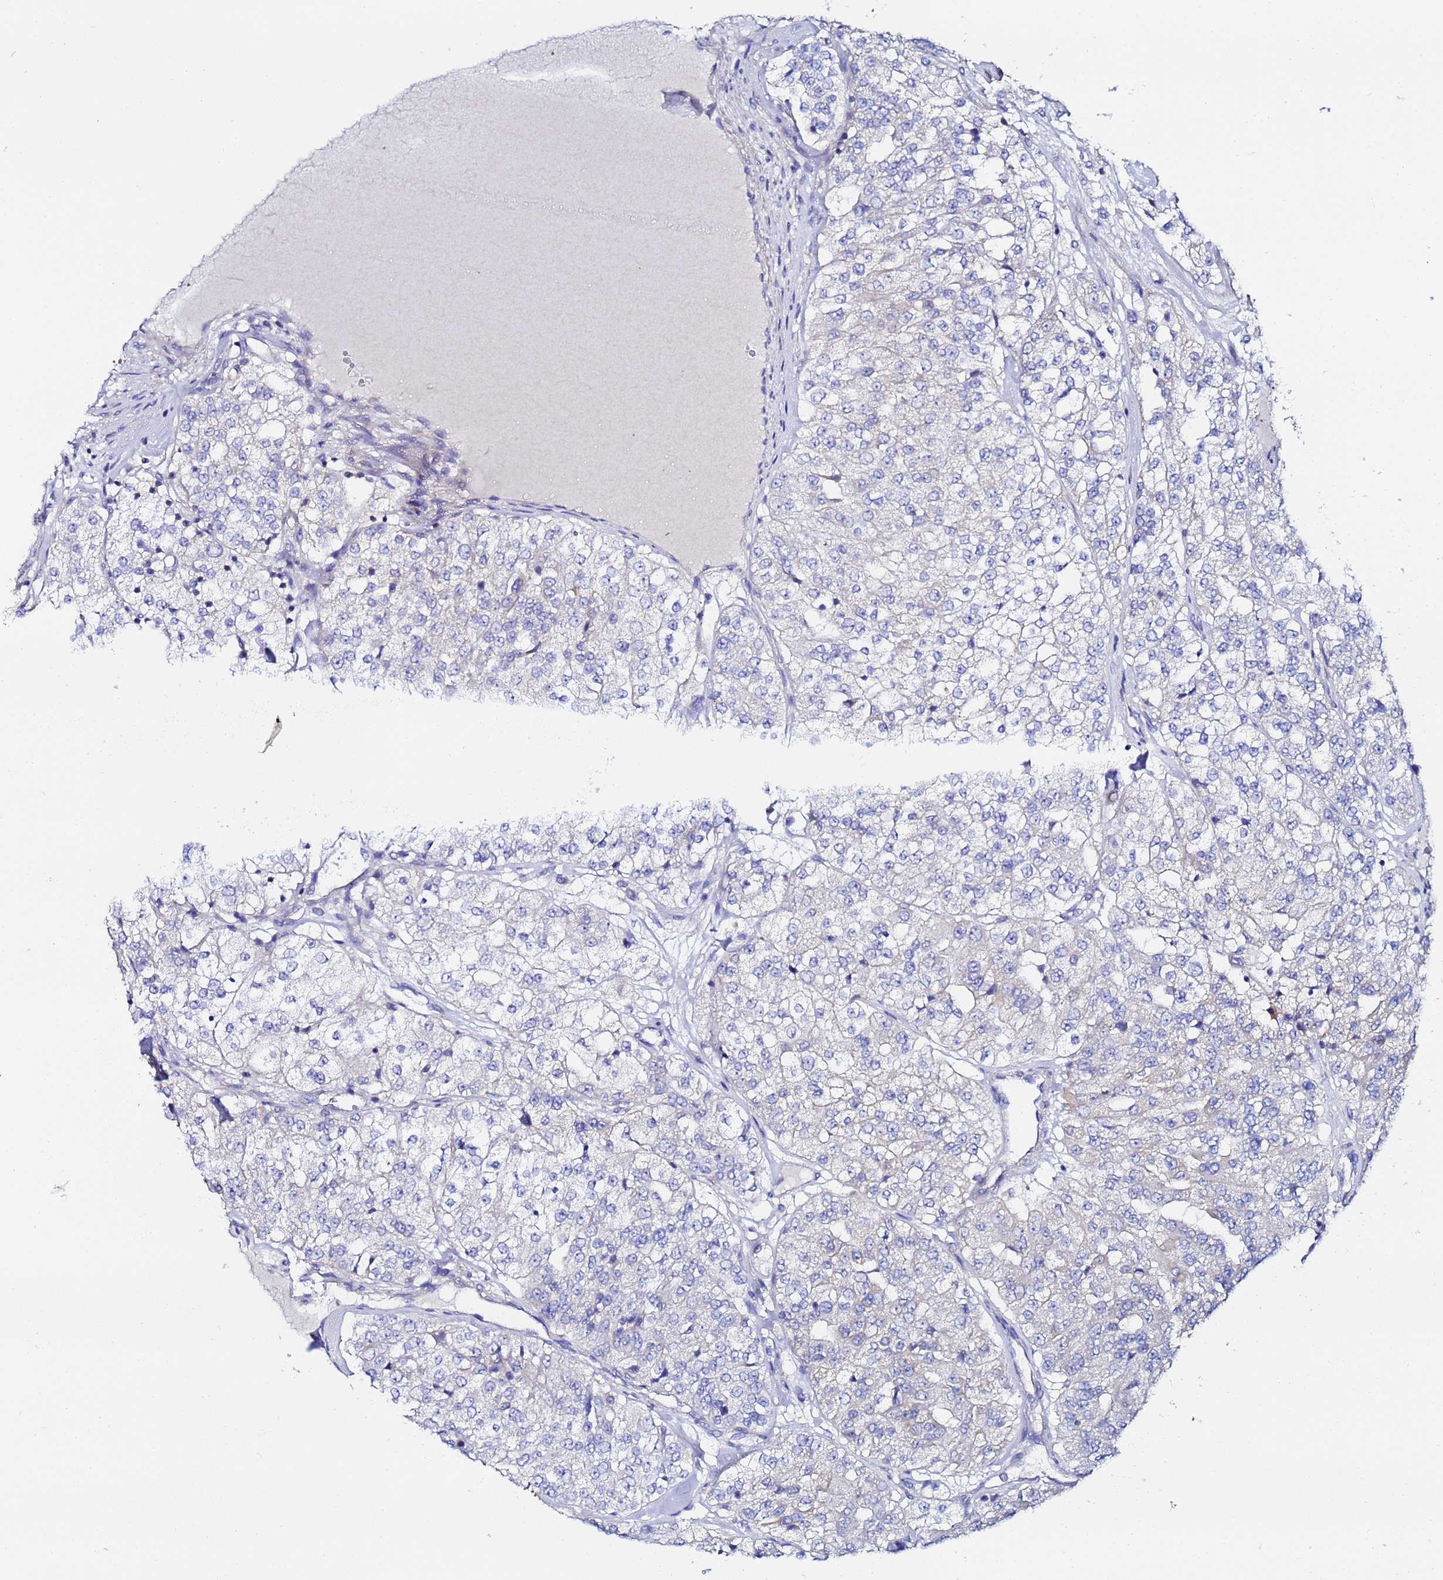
{"staining": {"intensity": "negative", "quantity": "none", "location": "none"}, "tissue": "renal cancer", "cell_type": "Tumor cells", "image_type": "cancer", "snomed": [{"axis": "morphology", "description": "Adenocarcinoma, NOS"}, {"axis": "topography", "description": "Kidney"}], "caption": "High power microscopy image of an immunohistochemistry micrograph of renal cancer, revealing no significant staining in tumor cells.", "gene": "FAHD2A", "patient": {"sex": "female", "age": 63}}